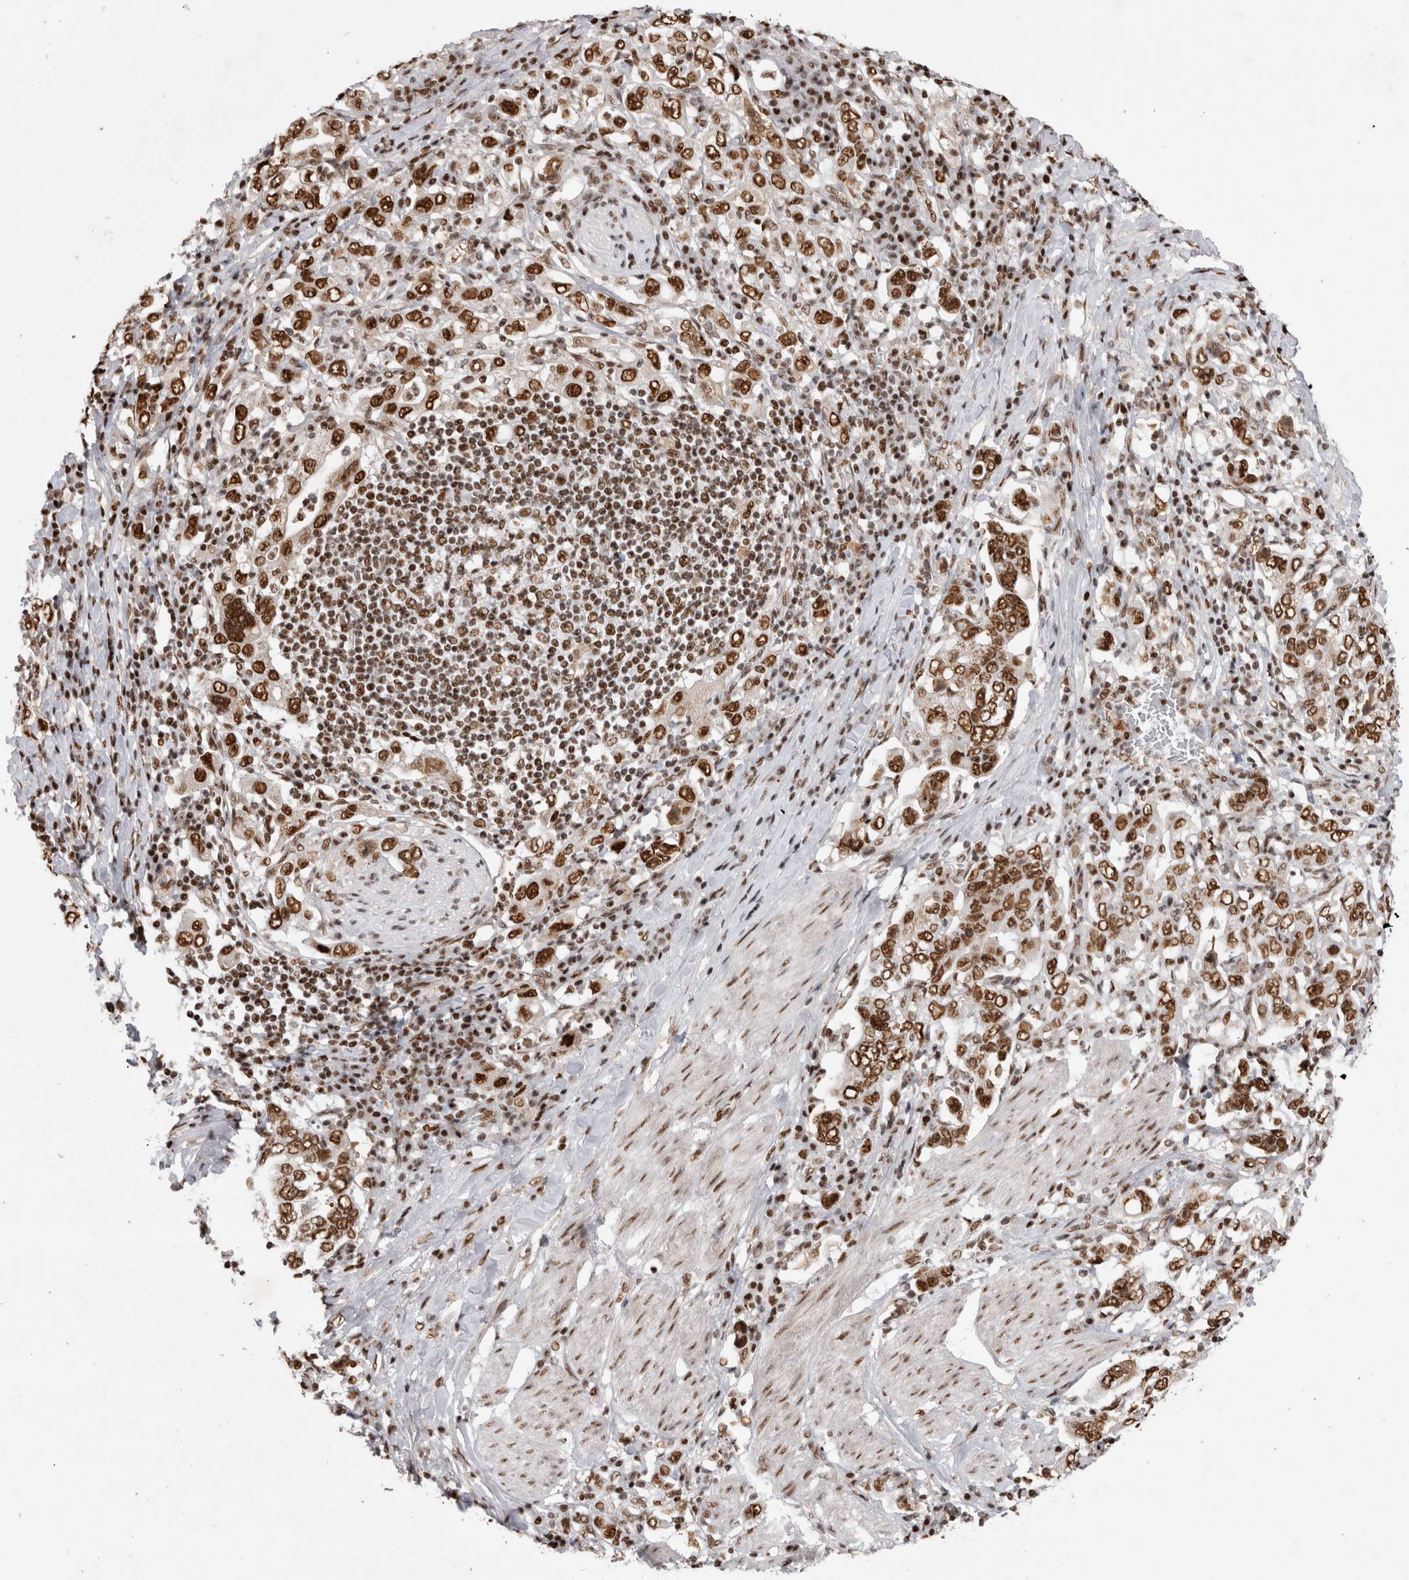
{"staining": {"intensity": "strong", "quantity": ">75%", "location": "nuclear"}, "tissue": "stomach cancer", "cell_type": "Tumor cells", "image_type": "cancer", "snomed": [{"axis": "morphology", "description": "Adenocarcinoma, NOS"}, {"axis": "topography", "description": "Stomach, upper"}], "caption": "Adenocarcinoma (stomach) stained for a protein reveals strong nuclear positivity in tumor cells.", "gene": "EYA2", "patient": {"sex": "male", "age": 62}}